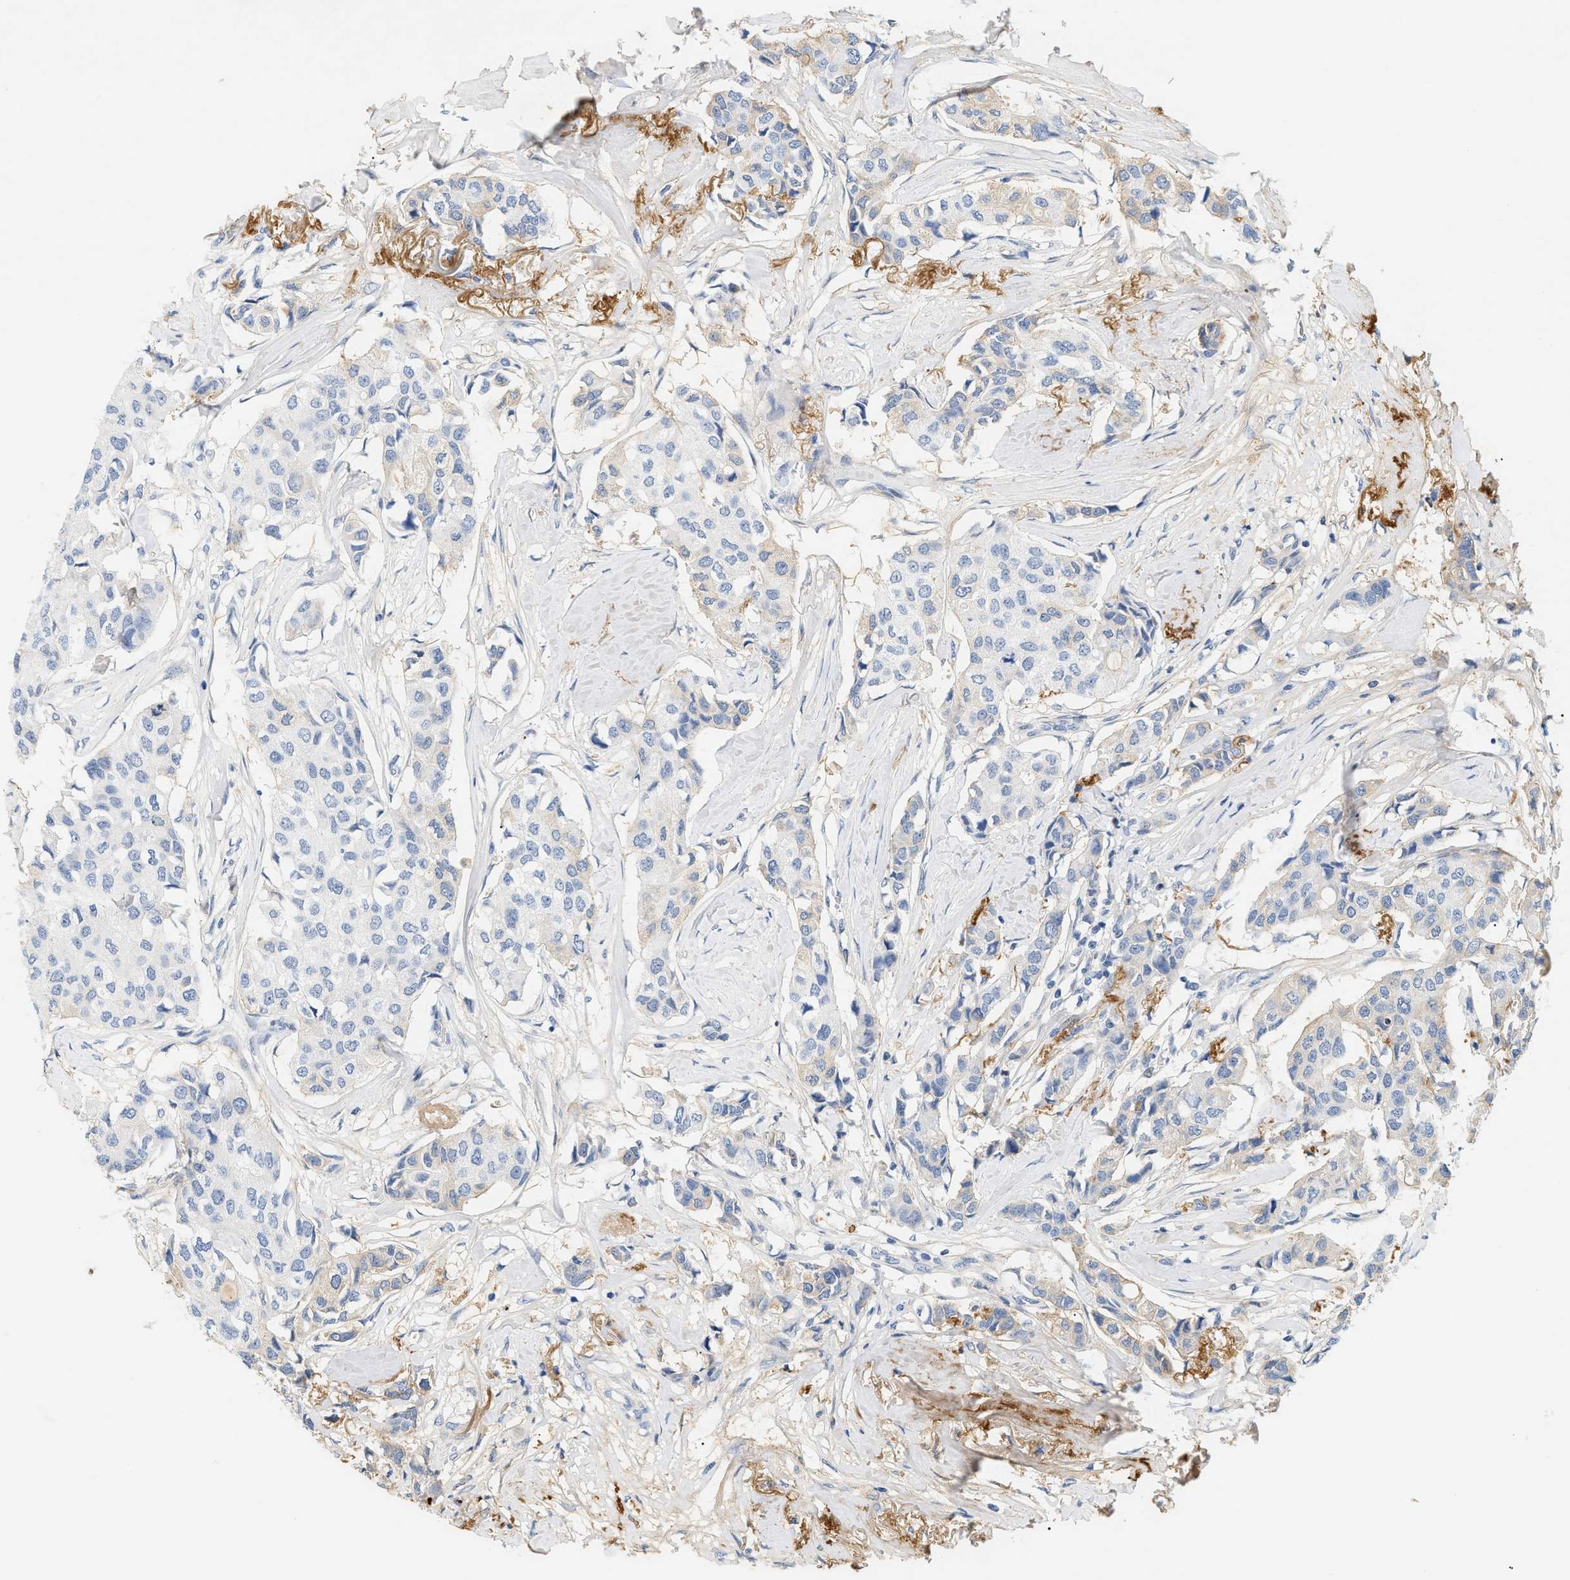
{"staining": {"intensity": "weak", "quantity": "<25%", "location": "cytoplasmic/membranous"}, "tissue": "breast cancer", "cell_type": "Tumor cells", "image_type": "cancer", "snomed": [{"axis": "morphology", "description": "Duct carcinoma"}, {"axis": "topography", "description": "Breast"}], "caption": "IHC photomicrograph of neoplastic tissue: human breast cancer (infiltrating ductal carcinoma) stained with DAB shows no significant protein positivity in tumor cells. (DAB immunohistochemistry (IHC) with hematoxylin counter stain).", "gene": "CFH", "patient": {"sex": "female", "age": 80}}